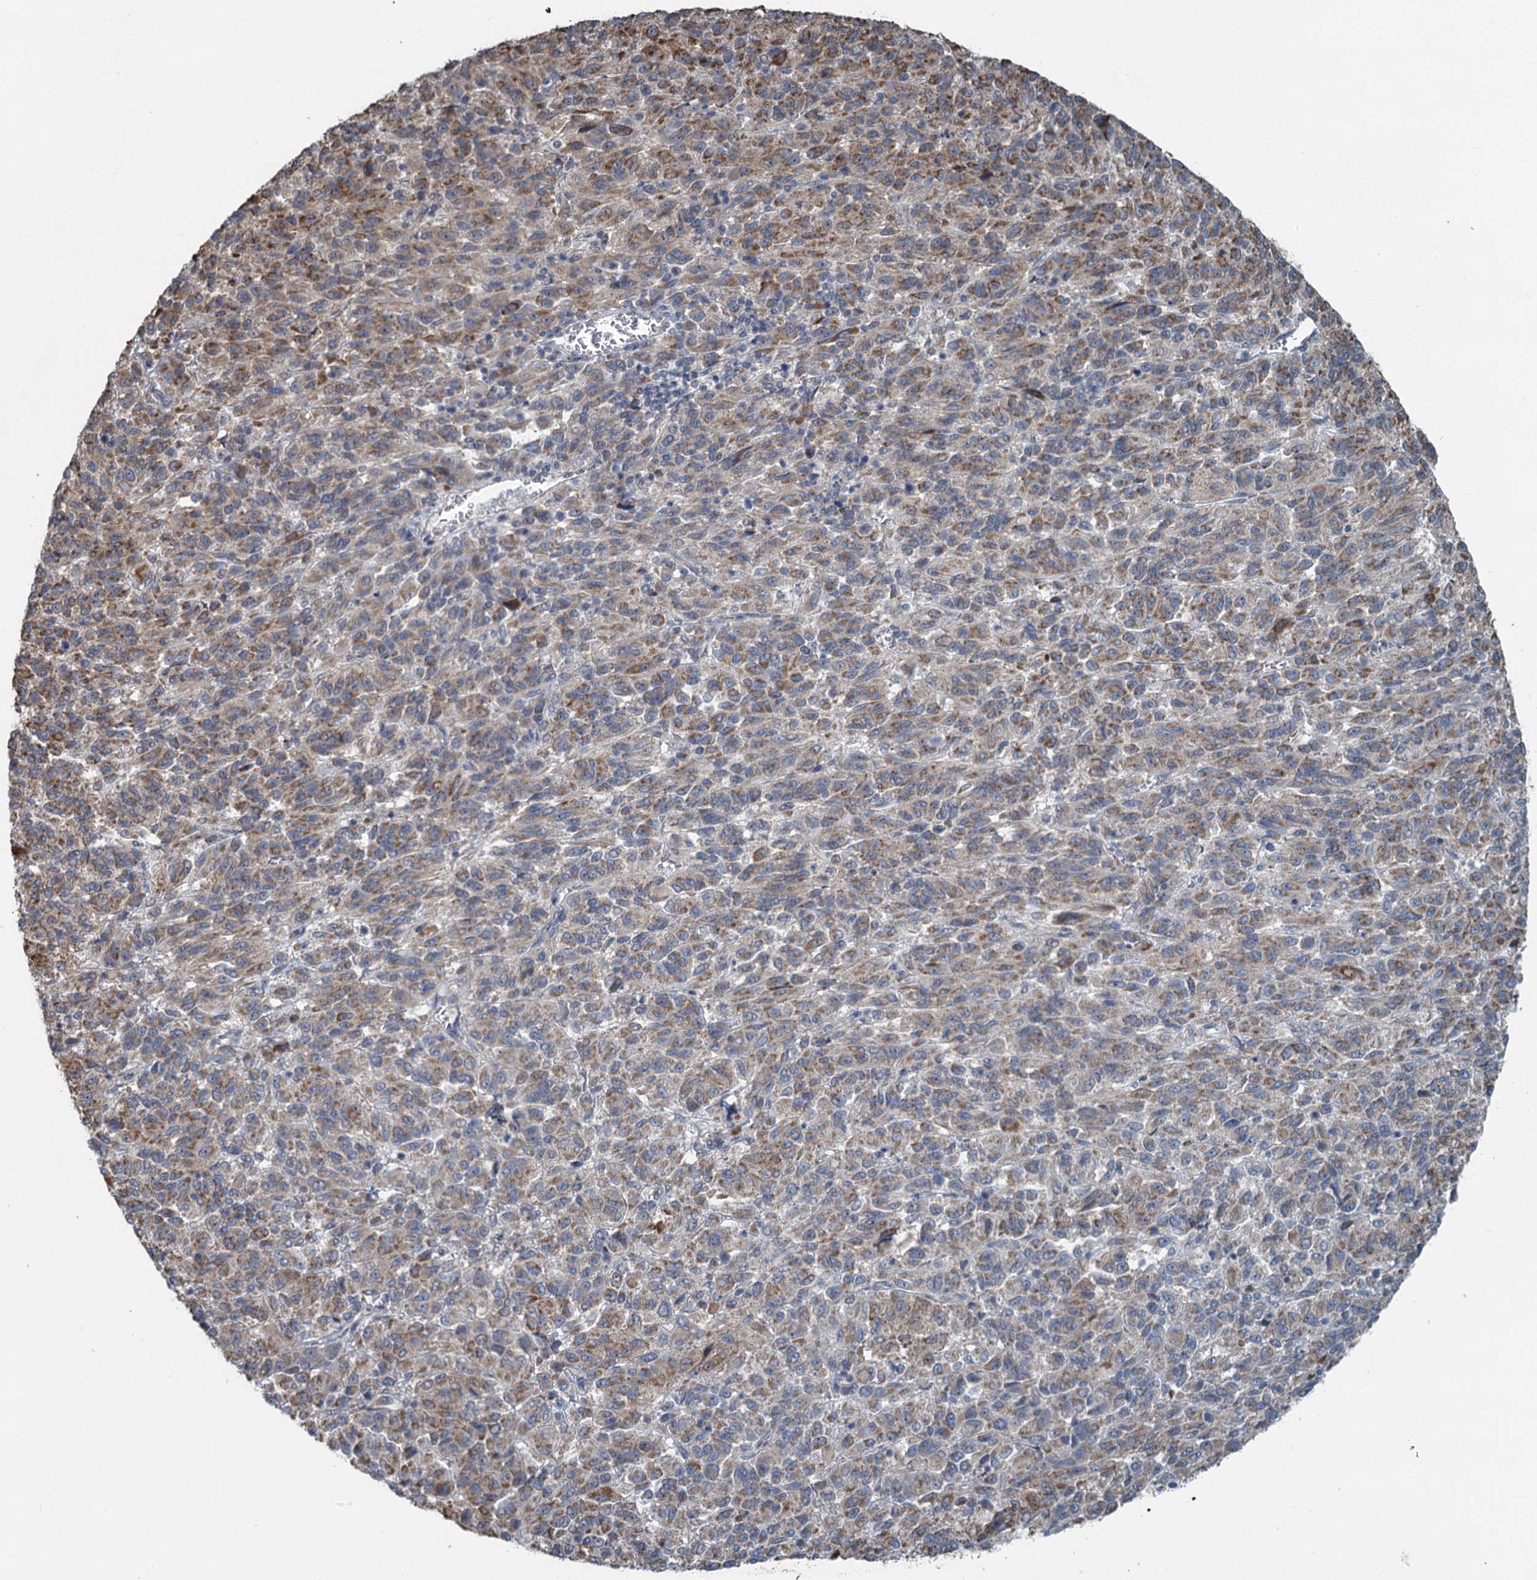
{"staining": {"intensity": "moderate", "quantity": "25%-75%", "location": "cytoplasmic/membranous"}, "tissue": "melanoma", "cell_type": "Tumor cells", "image_type": "cancer", "snomed": [{"axis": "morphology", "description": "Malignant melanoma, Metastatic site"}, {"axis": "topography", "description": "Lung"}], "caption": "Brown immunohistochemical staining in human melanoma reveals moderate cytoplasmic/membranous staining in about 25%-75% of tumor cells. (Stains: DAB (3,3'-diaminobenzidine) in brown, nuclei in blue, Microscopy: brightfield microscopy at high magnification).", "gene": "TEX35", "patient": {"sex": "male", "age": 64}}